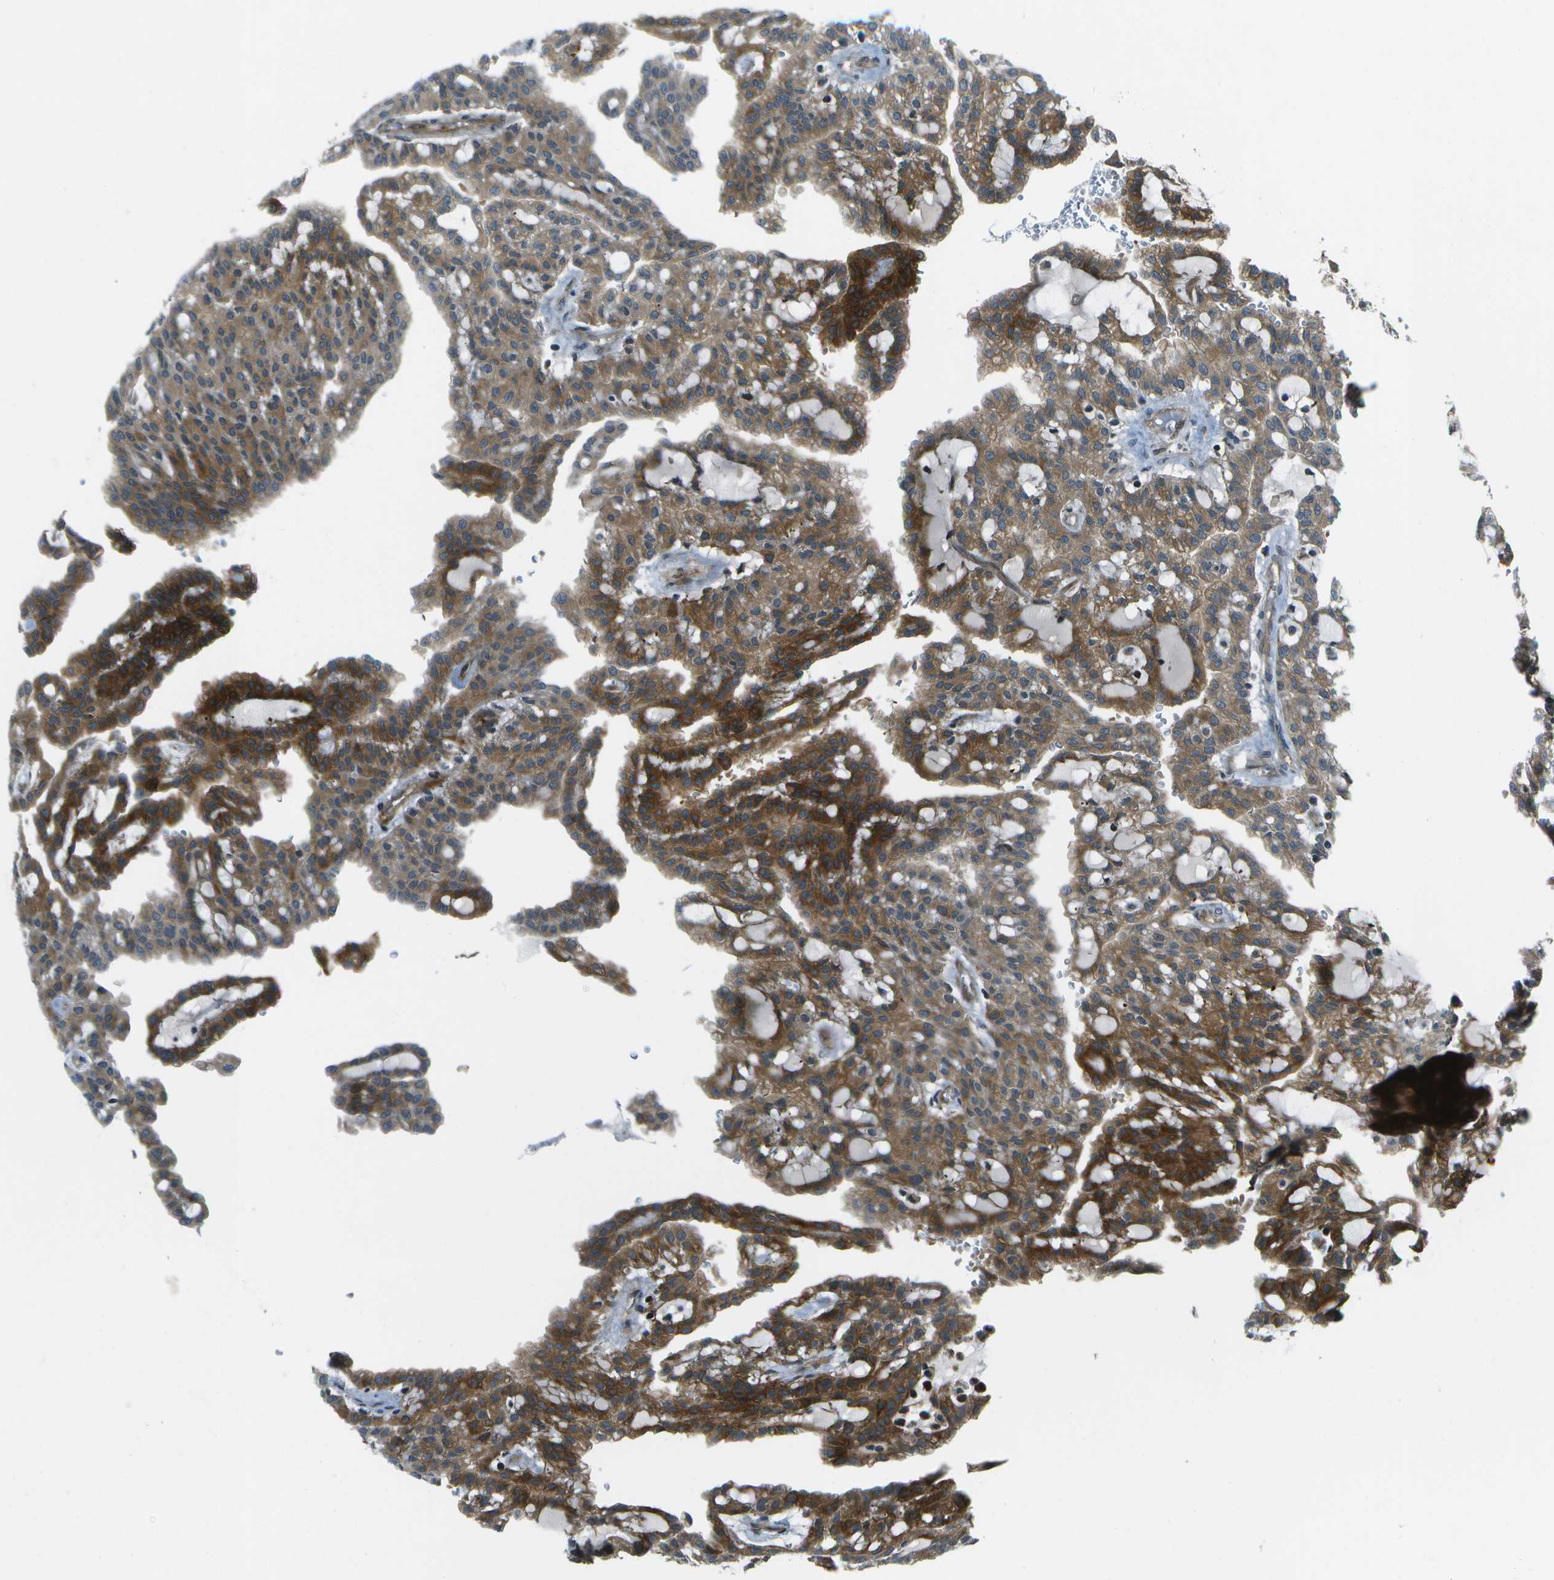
{"staining": {"intensity": "strong", "quantity": ">75%", "location": "cytoplasmic/membranous"}, "tissue": "renal cancer", "cell_type": "Tumor cells", "image_type": "cancer", "snomed": [{"axis": "morphology", "description": "Adenocarcinoma, NOS"}, {"axis": "topography", "description": "Kidney"}], "caption": "This is an image of immunohistochemistry (IHC) staining of renal adenocarcinoma, which shows strong expression in the cytoplasmic/membranous of tumor cells.", "gene": "TMEM19", "patient": {"sex": "male", "age": 63}}